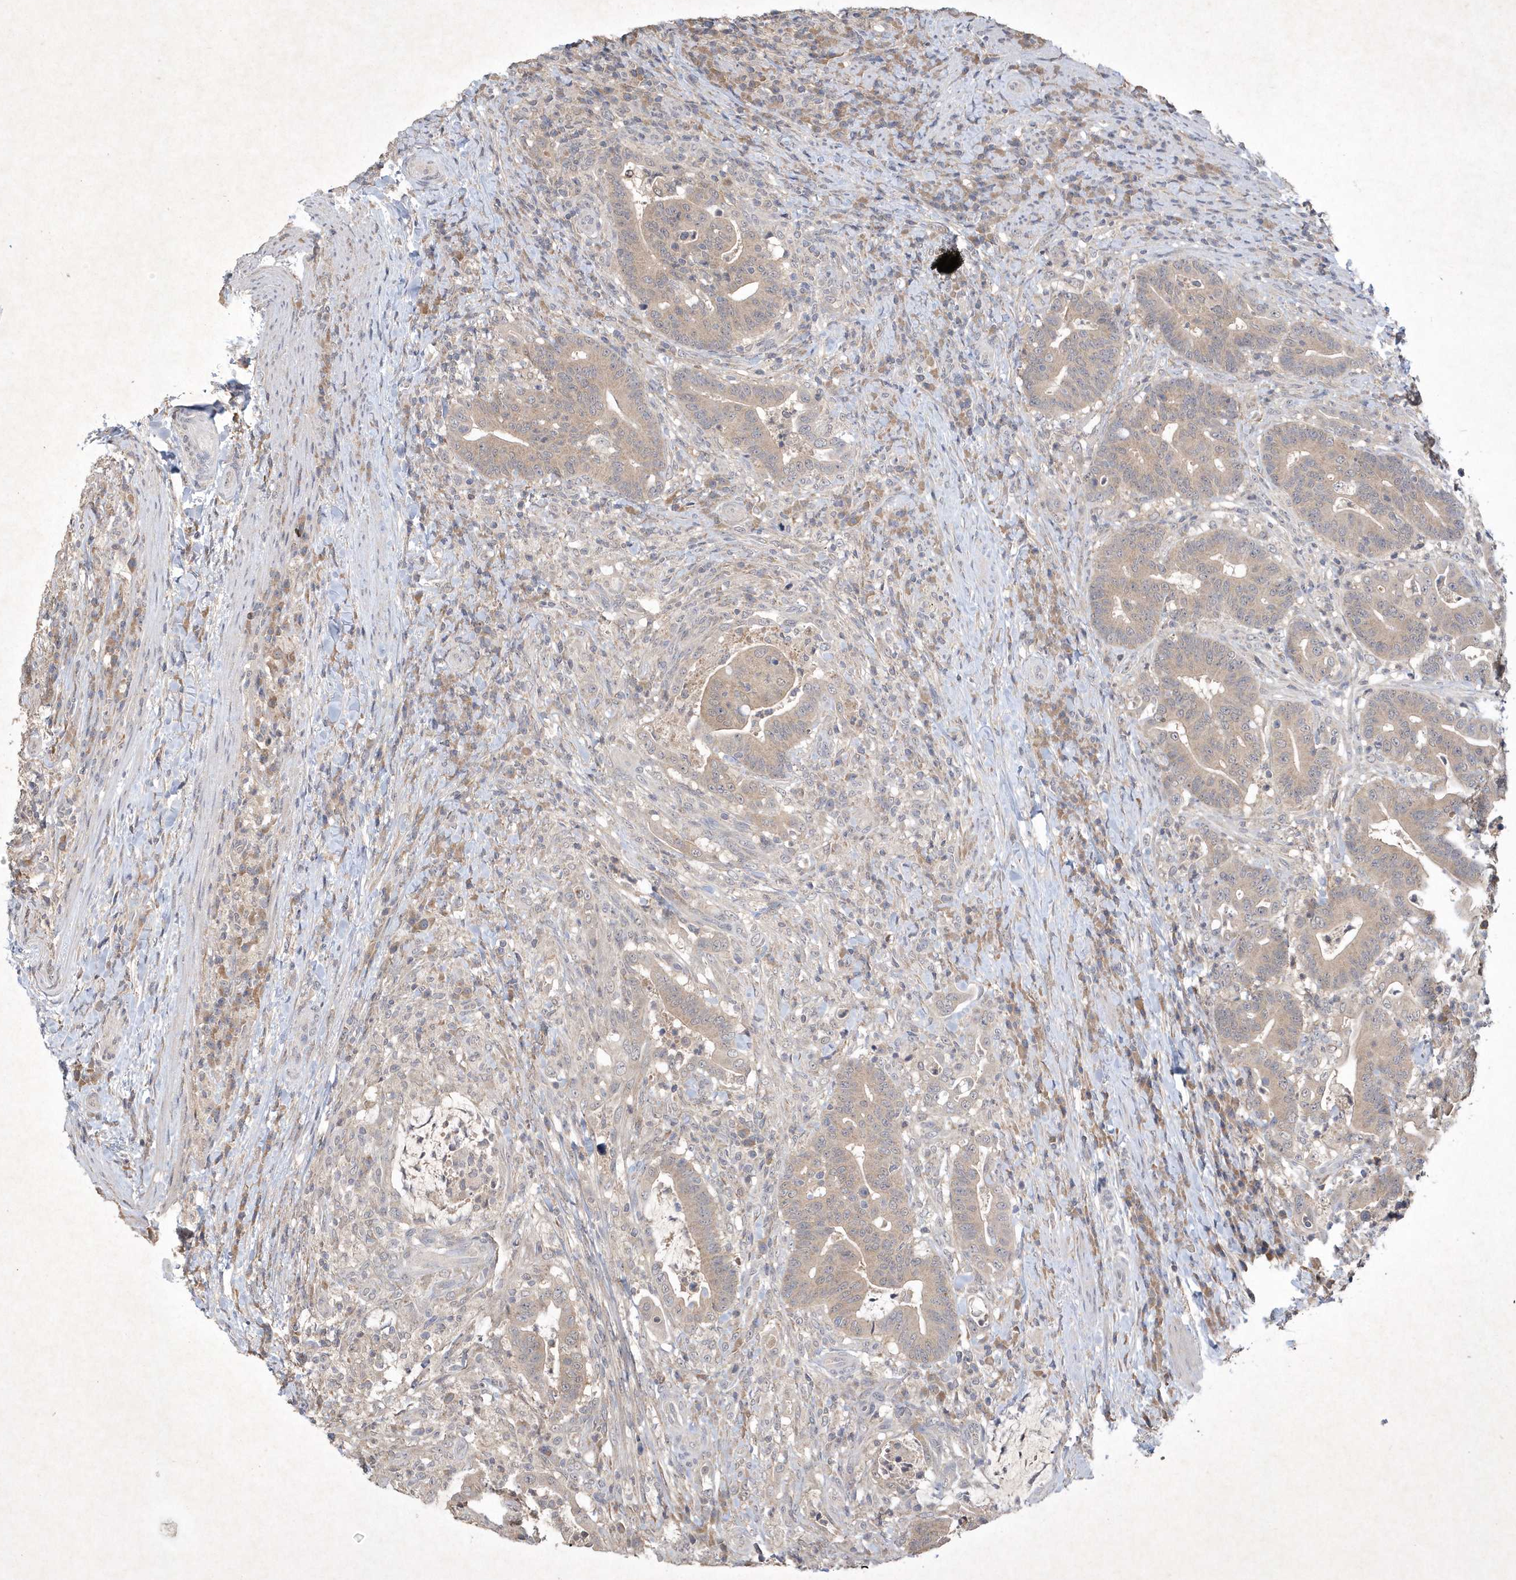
{"staining": {"intensity": "weak", "quantity": "<25%", "location": "cytoplasmic/membranous"}, "tissue": "colorectal cancer", "cell_type": "Tumor cells", "image_type": "cancer", "snomed": [{"axis": "morphology", "description": "Adenocarcinoma, NOS"}, {"axis": "topography", "description": "Colon"}], "caption": "A histopathology image of colorectal cancer (adenocarcinoma) stained for a protein demonstrates no brown staining in tumor cells.", "gene": "AKR7A2", "patient": {"sex": "female", "age": 66}}